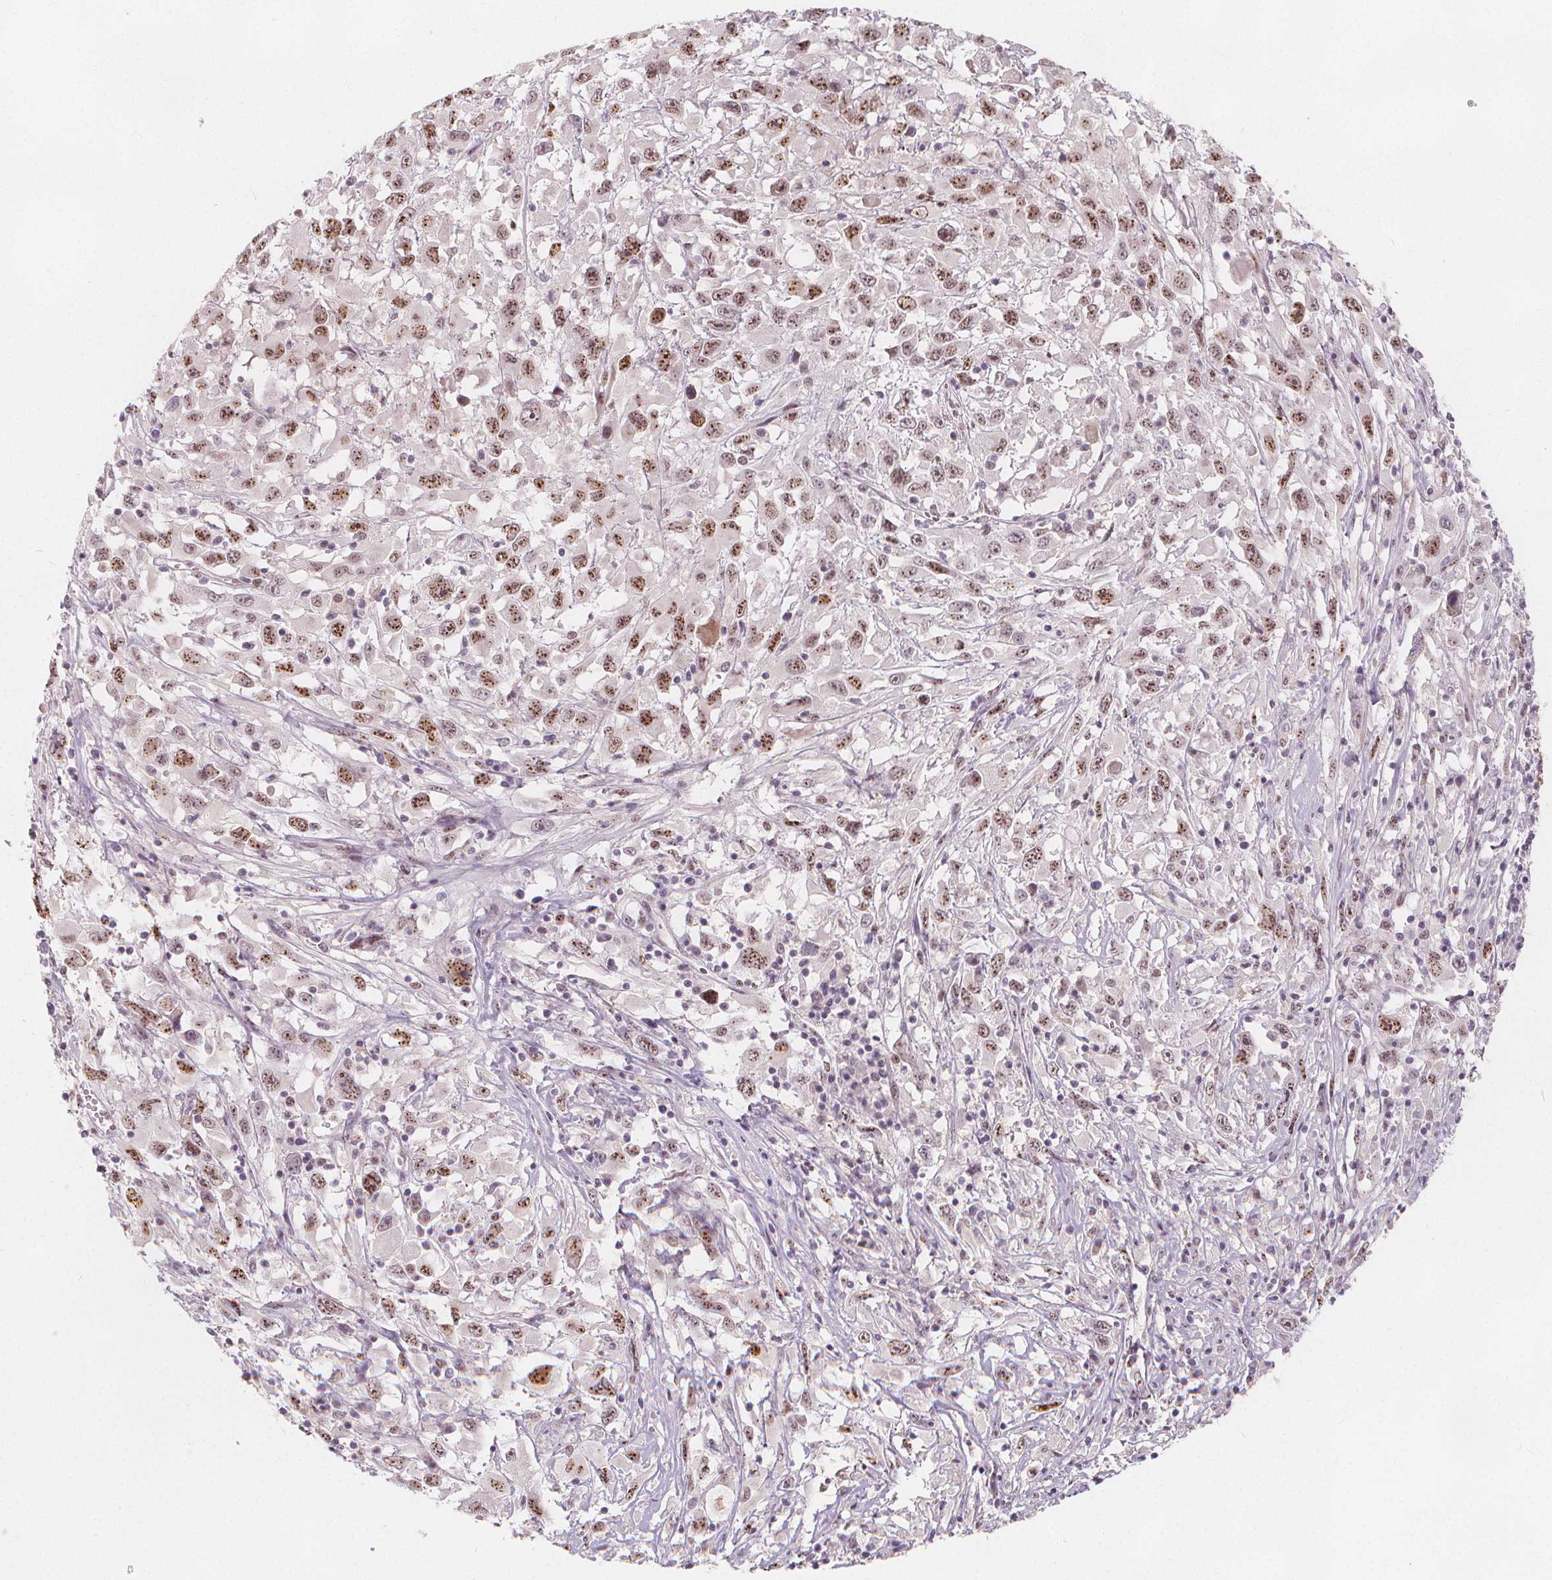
{"staining": {"intensity": "moderate", "quantity": ">75%", "location": "nuclear"}, "tissue": "melanoma", "cell_type": "Tumor cells", "image_type": "cancer", "snomed": [{"axis": "morphology", "description": "Malignant melanoma, Metastatic site"}, {"axis": "topography", "description": "Soft tissue"}], "caption": "High-magnification brightfield microscopy of malignant melanoma (metastatic site) stained with DAB (brown) and counterstained with hematoxylin (blue). tumor cells exhibit moderate nuclear expression is present in approximately>75% of cells.", "gene": "DRC3", "patient": {"sex": "male", "age": 50}}